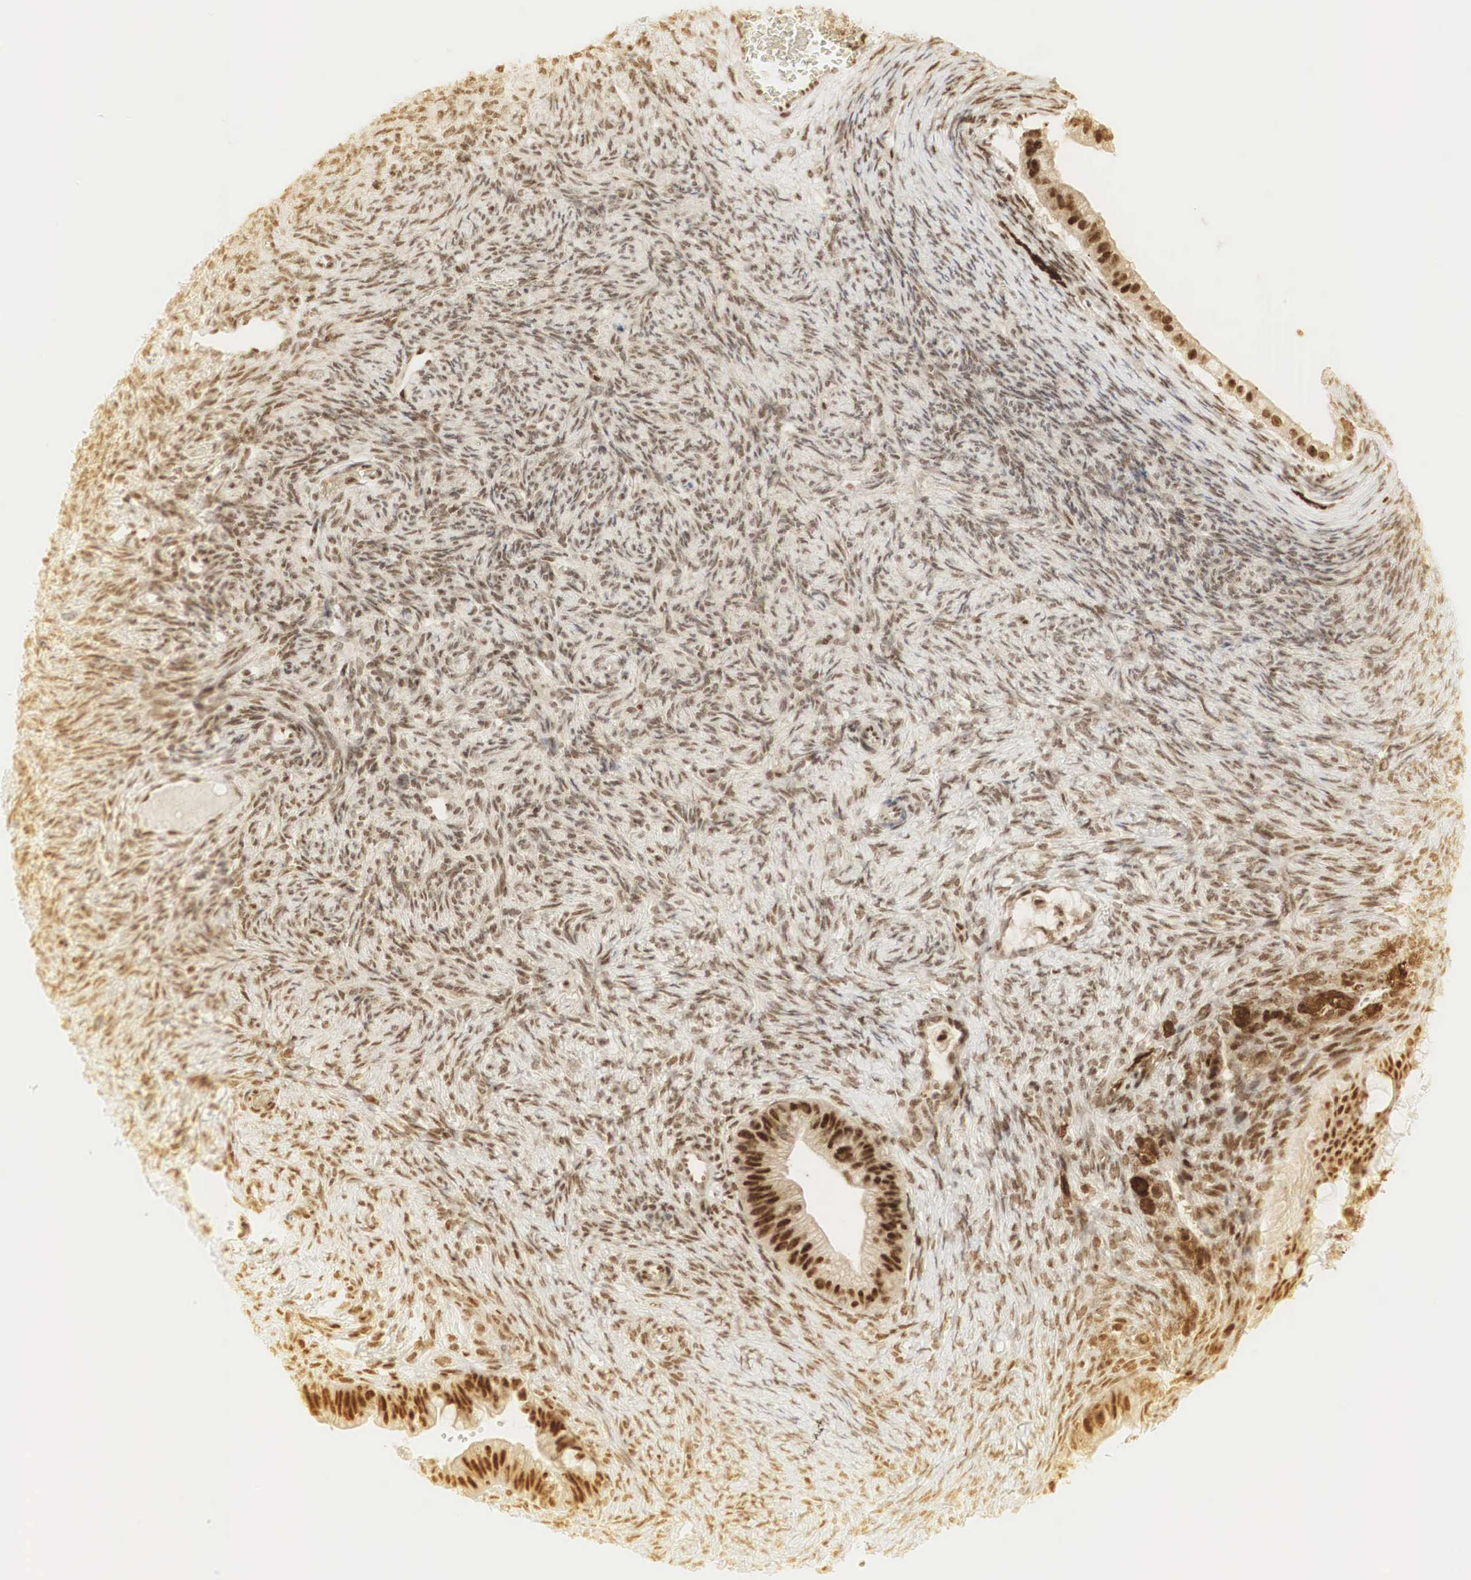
{"staining": {"intensity": "strong", "quantity": ">75%", "location": "cytoplasmic/membranous,nuclear"}, "tissue": "ovarian cancer", "cell_type": "Tumor cells", "image_type": "cancer", "snomed": [{"axis": "morphology", "description": "Cystadenocarcinoma, mucinous, NOS"}, {"axis": "topography", "description": "Ovary"}], "caption": "Immunohistochemistry (DAB (3,3'-diaminobenzidine)) staining of ovarian cancer shows strong cytoplasmic/membranous and nuclear protein expression in about >75% of tumor cells.", "gene": "RNF113A", "patient": {"sex": "female", "age": 57}}